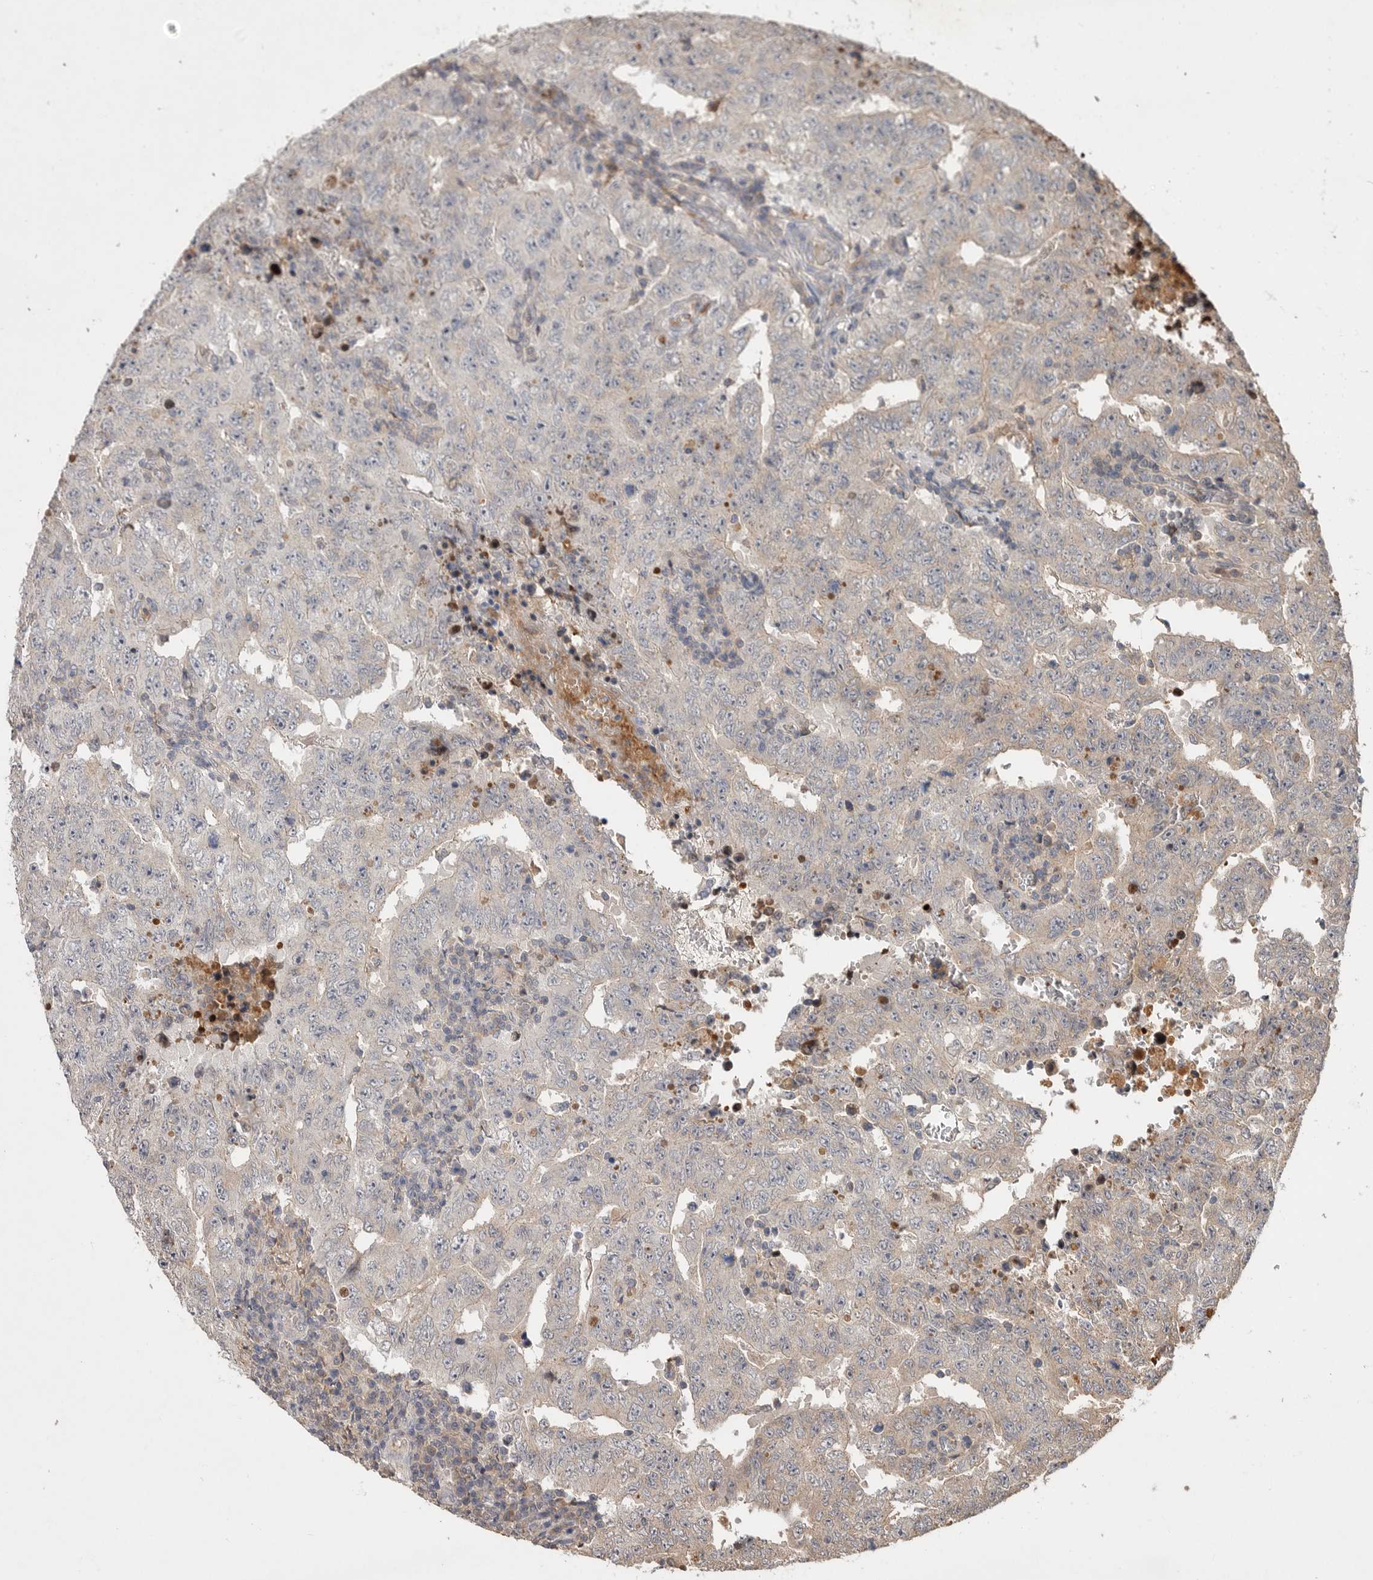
{"staining": {"intensity": "negative", "quantity": "none", "location": "none"}, "tissue": "testis cancer", "cell_type": "Tumor cells", "image_type": "cancer", "snomed": [{"axis": "morphology", "description": "Carcinoma, Embryonal, NOS"}, {"axis": "topography", "description": "Testis"}], "caption": "This is an immunohistochemistry (IHC) image of human testis embryonal carcinoma. There is no expression in tumor cells.", "gene": "VN1R4", "patient": {"sex": "male", "age": 26}}